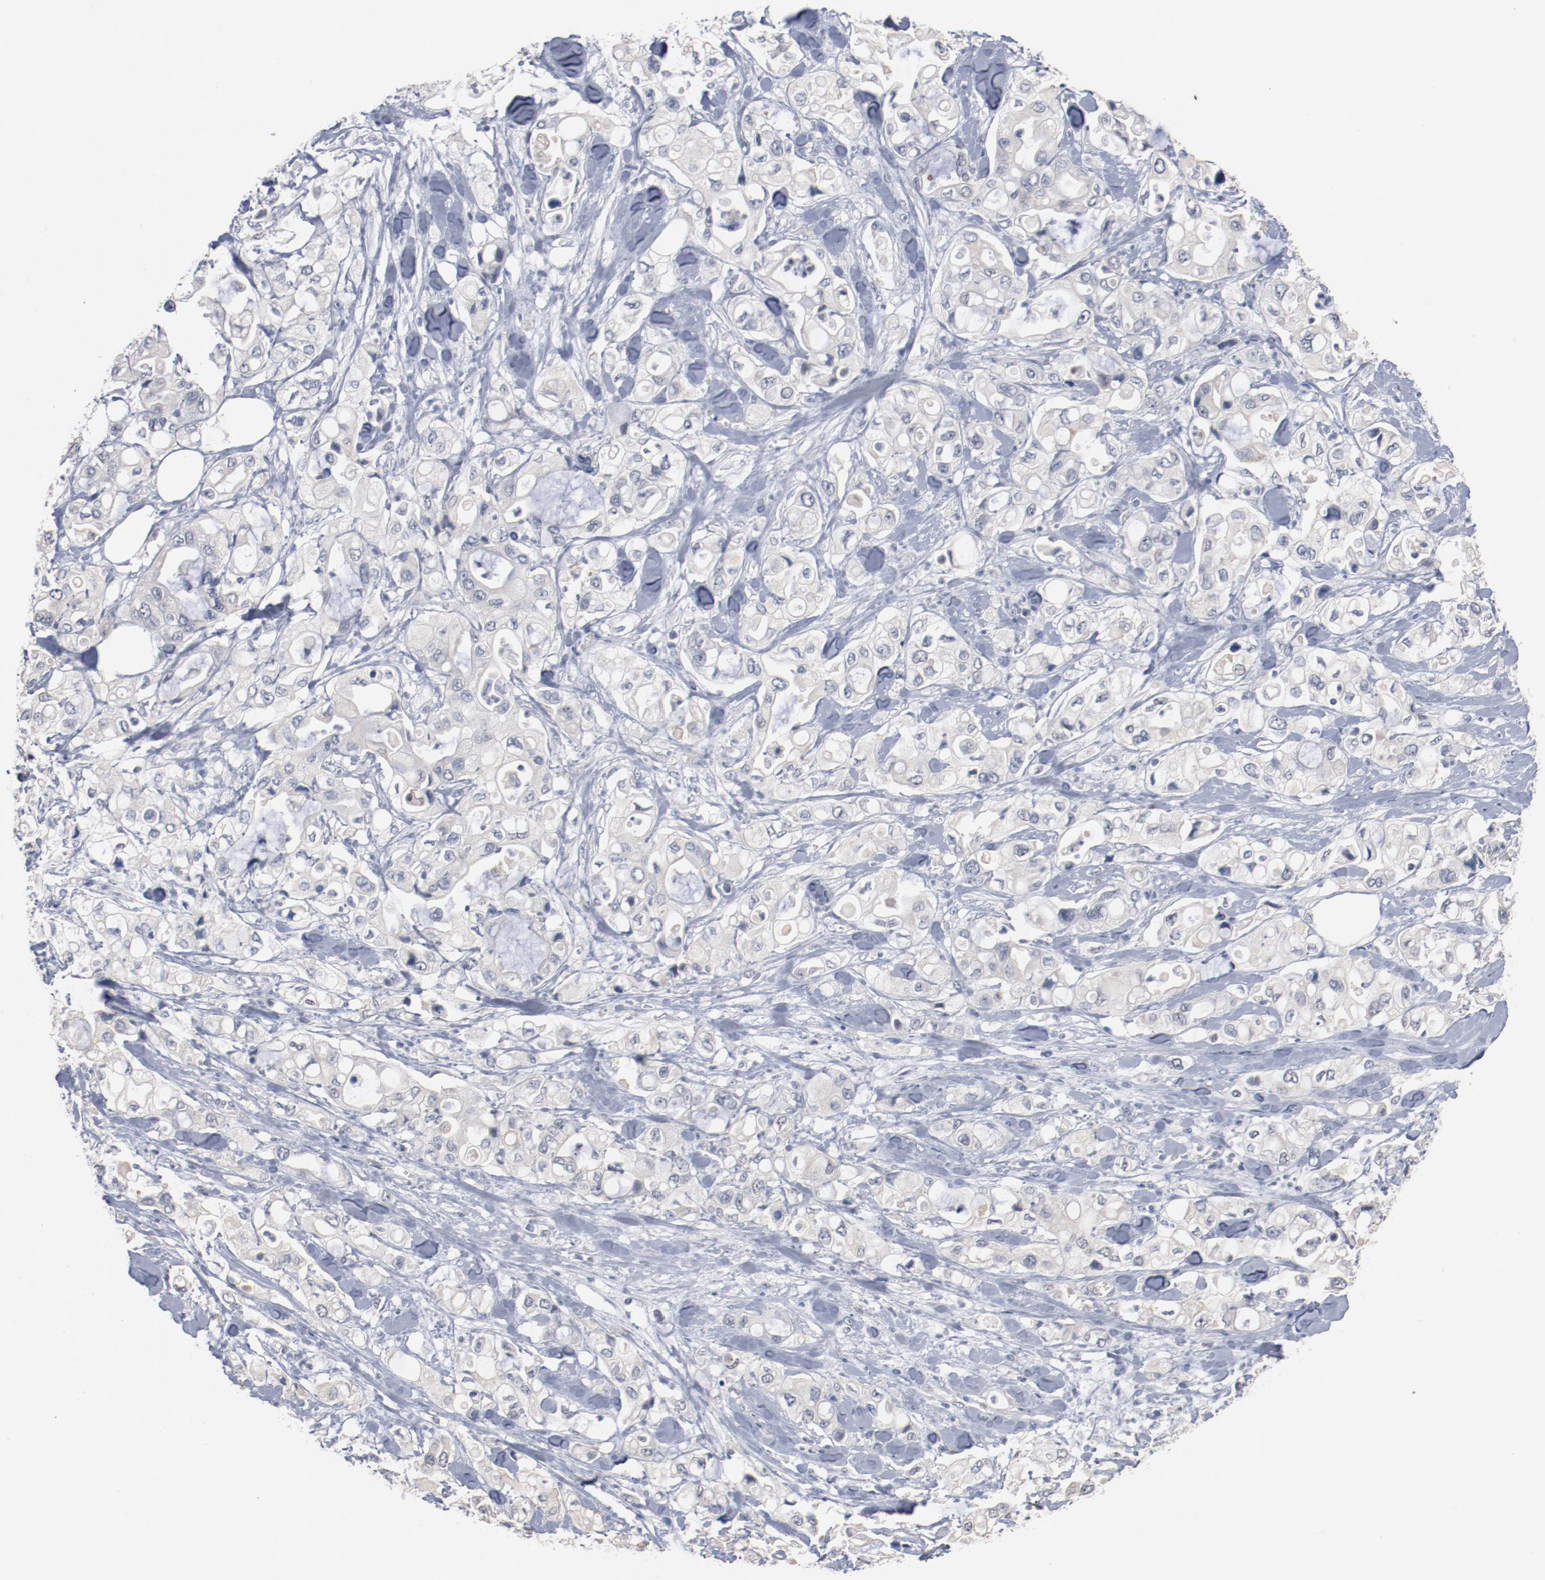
{"staining": {"intensity": "negative", "quantity": "none", "location": "none"}, "tissue": "pancreatic cancer", "cell_type": "Tumor cells", "image_type": "cancer", "snomed": [{"axis": "morphology", "description": "Adenocarcinoma, NOS"}, {"axis": "topography", "description": "Pancreas"}], "caption": "A histopathology image of adenocarcinoma (pancreatic) stained for a protein displays no brown staining in tumor cells.", "gene": "ERICH1", "patient": {"sex": "male", "age": 70}}